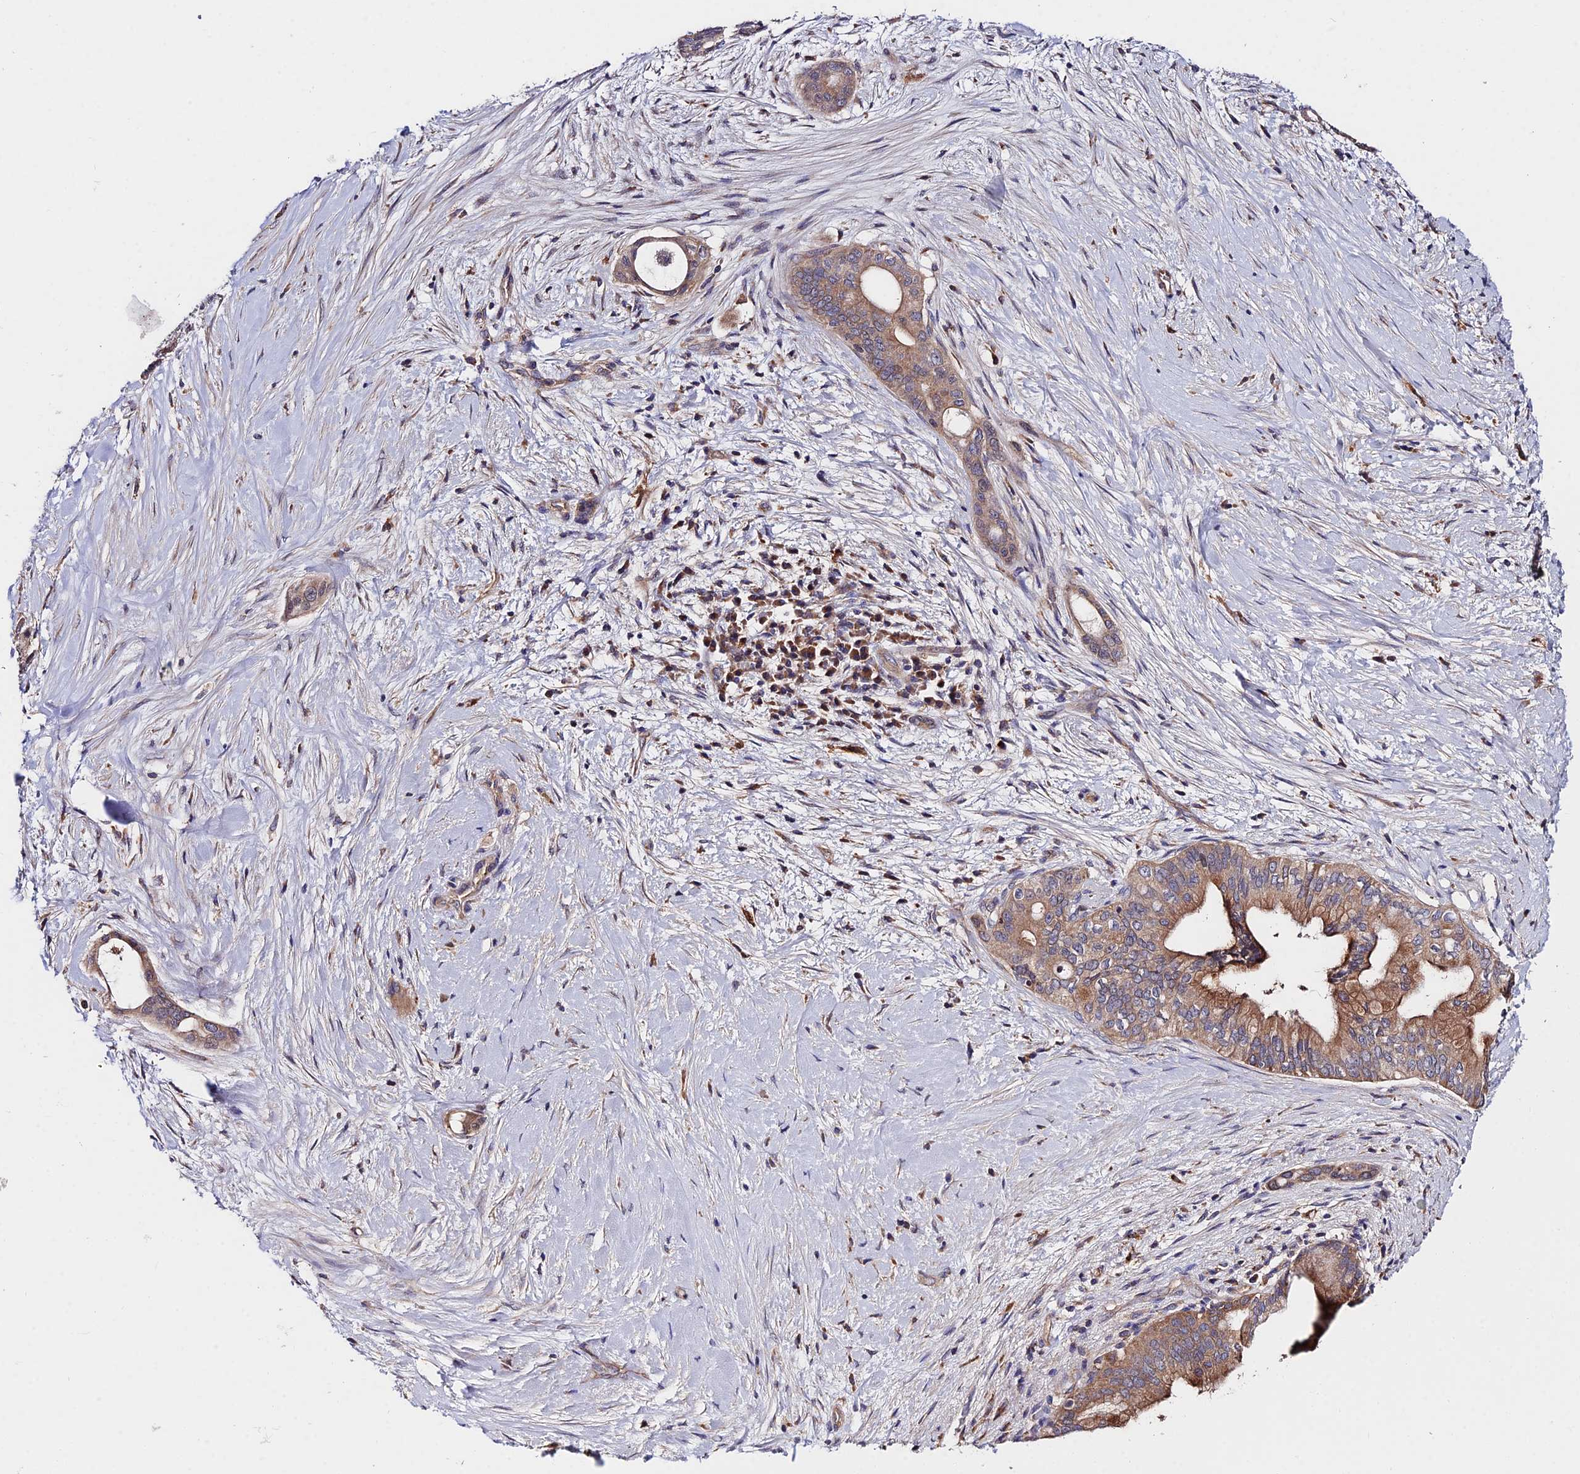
{"staining": {"intensity": "moderate", "quantity": ">75%", "location": "cytoplasmic/membranous"}, "tissue": "pancreatic cancer", "cell_type": "Tumor cells", "image_type": "cancer", "snomed": [{"axis": "morphology", "description": "Adenocarcinoma, NOS"}, {"axis": "topography", "description": "Pancreas"}], "caption": "Protein analysis of pancreatic cancer (adenocarcinoma) tissue demonstrates moderate cytoplasmic/membranous positivity in approximately >75% of tumor cells. (Brightfield microscopy of DAB IHC at high magnification).", "gene": "CDC37L1", "patient": {"sex": "male", "age": 46}}